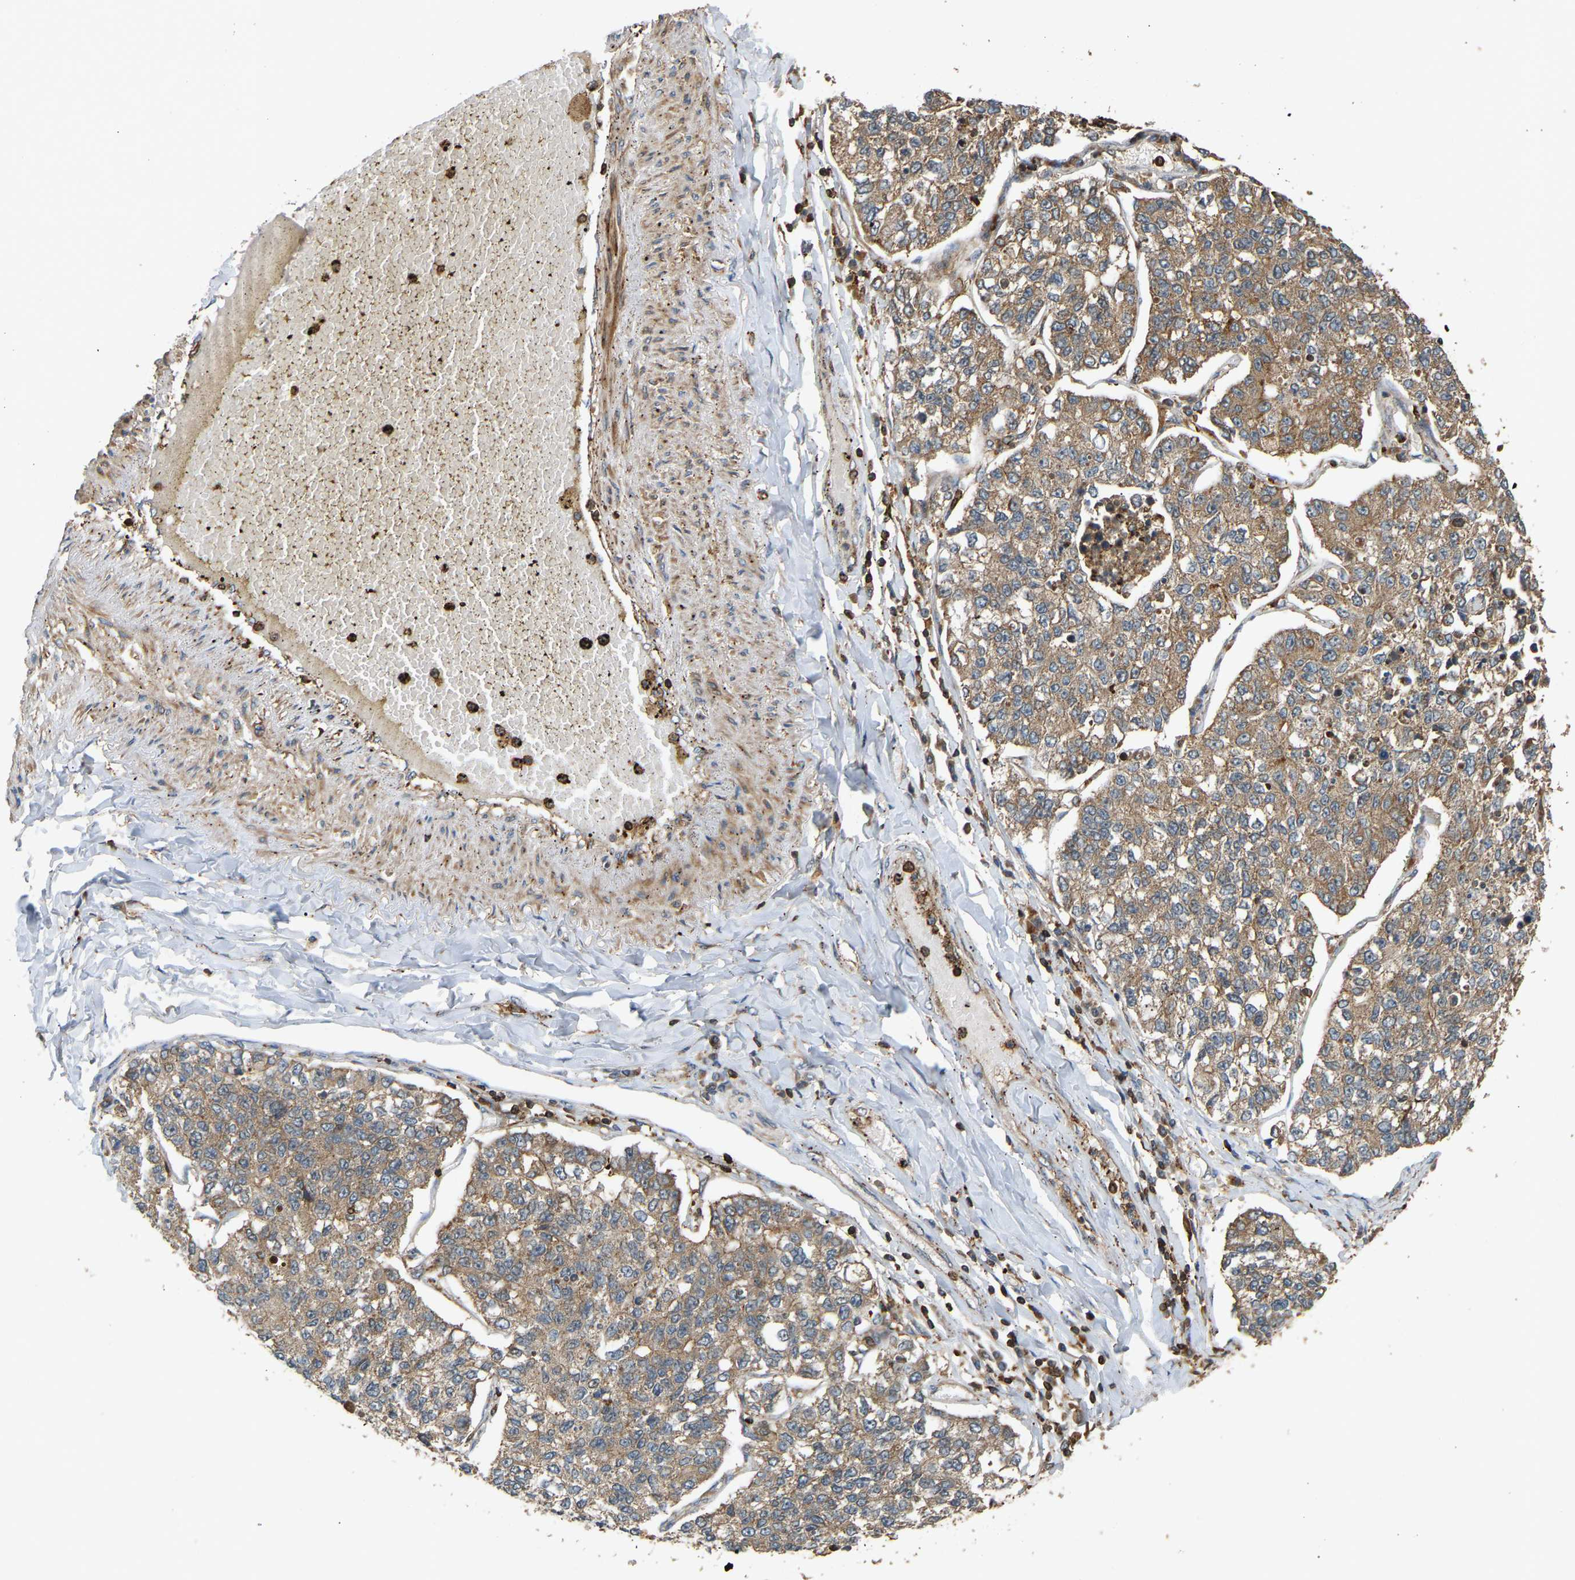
{"staining": {"intensity": "weak", "quantity": ">75%", "location": "cytoplasmic/membranous"}, "tissue": "lung cancer", "cell_type": "Tumor cells", "image_type": "cancer", "snomed": [{"axis": "morphology", "description": "Adenocarcinoma, NOS"}, {"axis": "topography", "description": "Lung"}], "caption": "The immunohistochemical stain shows weak cytoplasmic/membranous positivity in tumor cells of lung adenocarcinoma tissue.", "gene": "GOPC", "patient": {"sex": "male", "age": 49}}